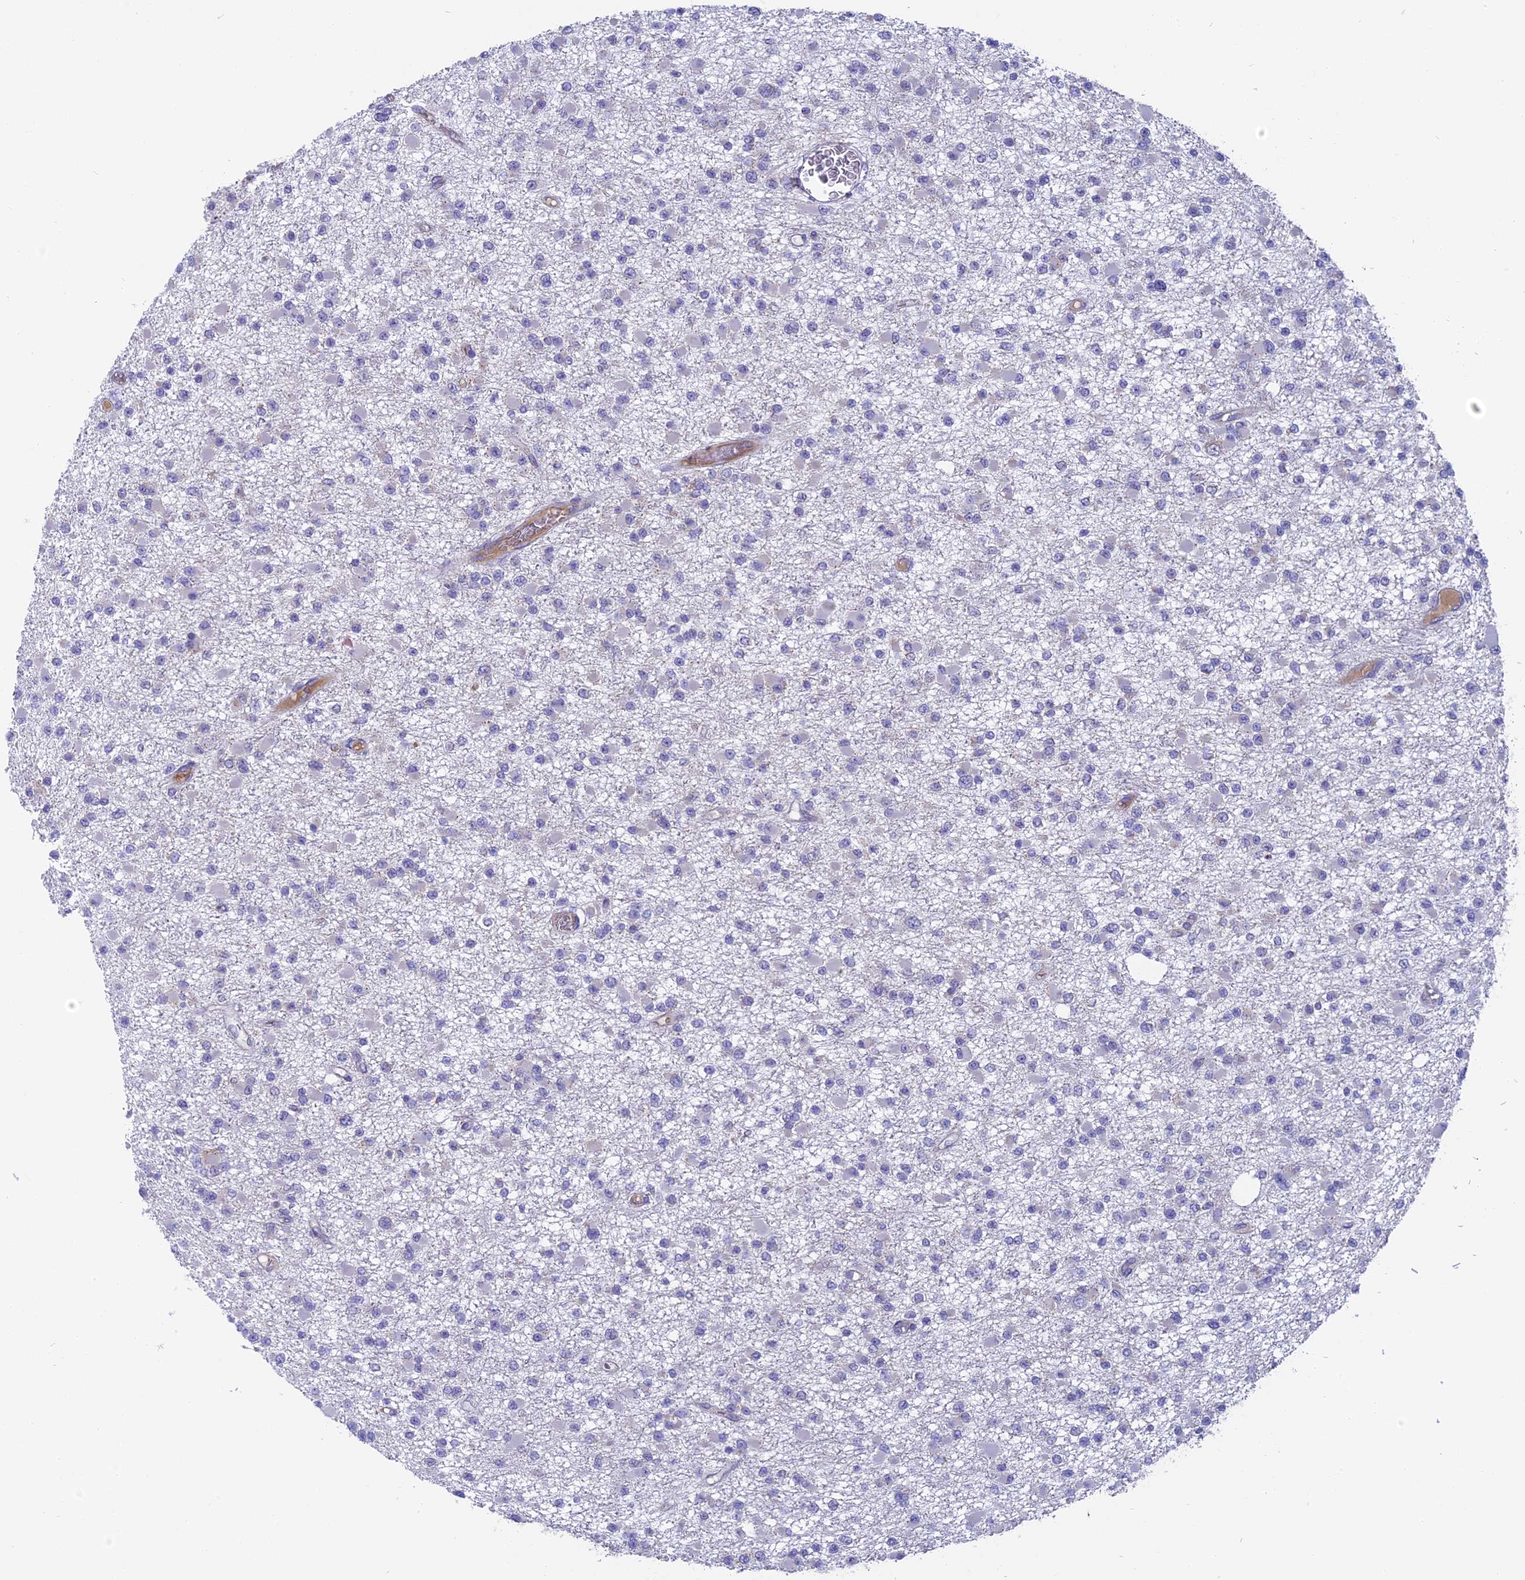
{"staining": {"intensity": "negative", "quantity": "none", "location": "none"}, "tissue": "glioma", "cell_type": "Tumor cells", "image_type": "cancer", "snomed": [{"axis": "morphology", "description": "Glioma, malignant, Low grade"}, {"axis": "topography", "description": "Brain"}], "caption": "Tumor cells show no significant protein expression in malignant glioma (low-grade). (DAB (3,3'-diaminobenzidine) immunohistochemistry with hematoxylin counter stain).", "gene": "DTWD1", "patient": {"sex": "female", "age": 22}}